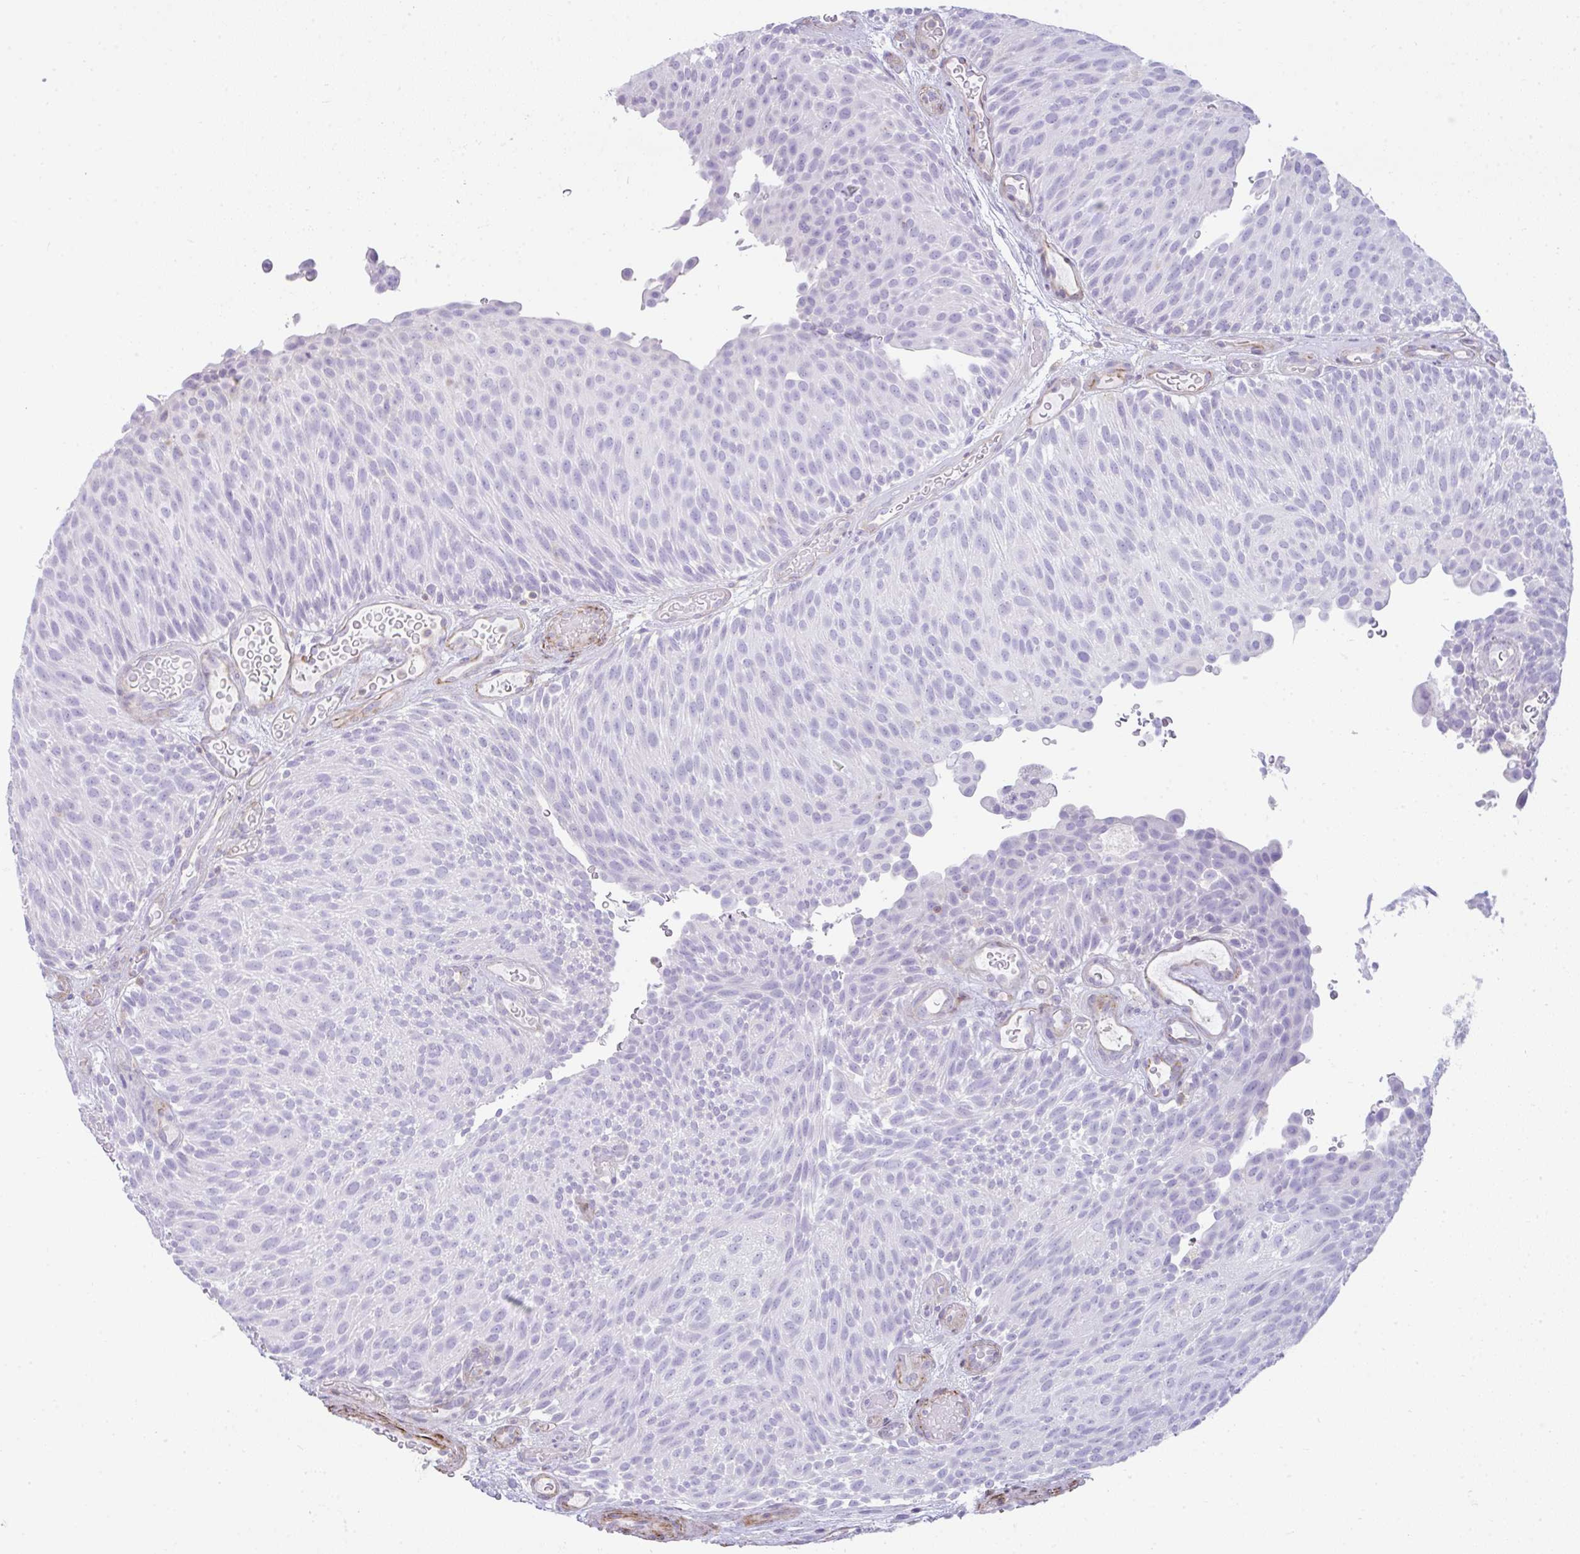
{"staining": {"intensity": "negative", "quantity": "none", "location": "none"}, "tissue": "urothelial cancer", "cell_type": "Tumor cells", "image_type": "cancer", "snomed": [{"axis": "morphology", "description": "Urothelial carcinoma, Low grade"}, {"axis": "topography", "description": "Urinary bladder"}], "caption": "Immunohistochemical staining of urothelial carcinoma (low-grade) exhibits no significant positivity in tumor cells.", "gene": "CDRT15", "patient": {"sex": "male", "age": 78}}